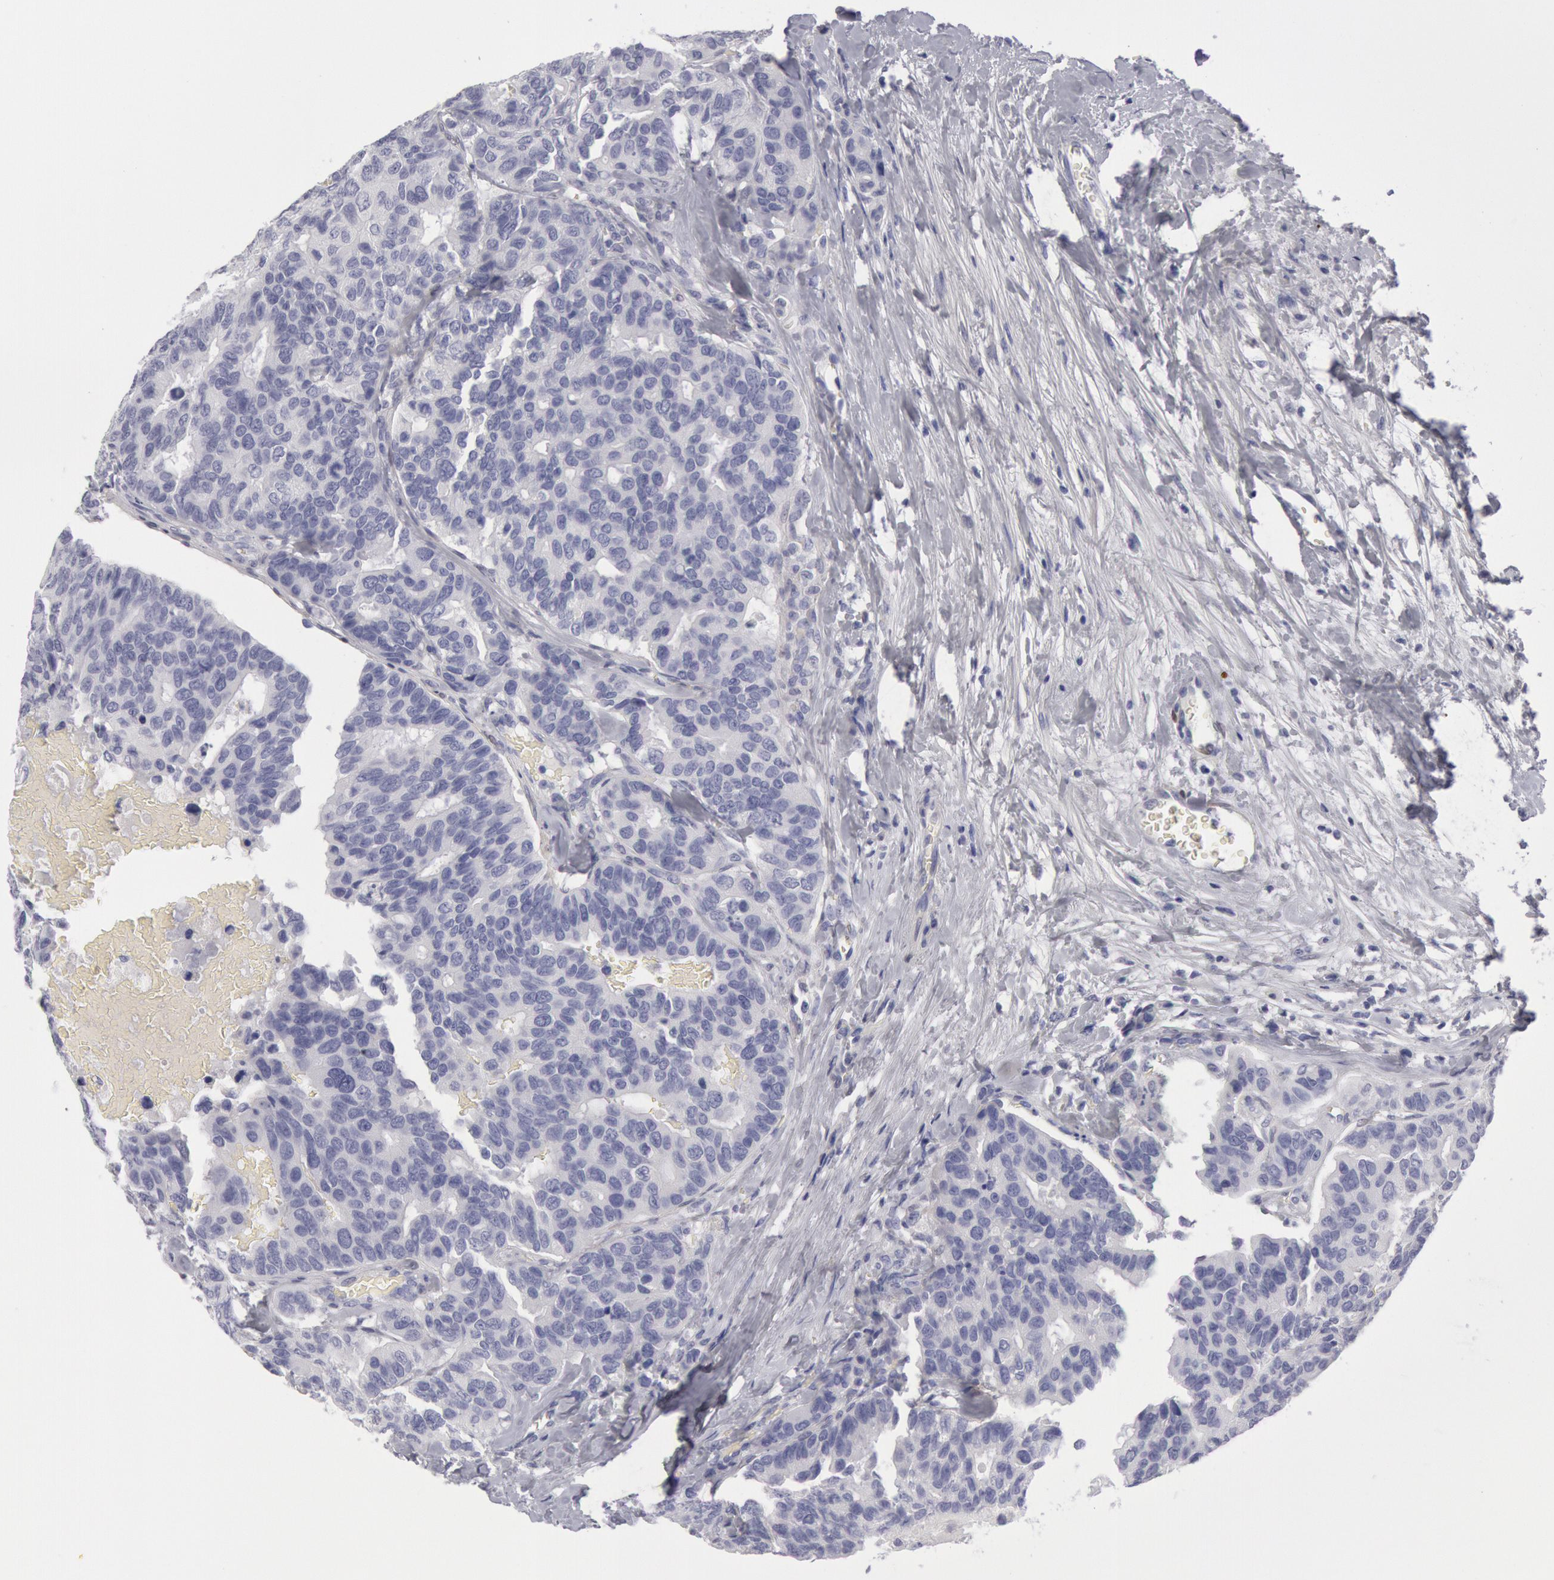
{"staining": {"intensity": "negative", "quantity": "none", "location": "none"}, "tissue": "breast cancer", "cell_type": "Tumor cells", "image_type": "cancer", "snomed": [{"axis": "morphology", "description": "Duct carcinoma"}, {"axis": "topography", "description": "Breast"}], "caption": "Tumor cells are negative for protein expression in human invasive ductal carcinoma (breast).", "gene": "FHL1", "patient": {"sex": "female", "age": 69}}